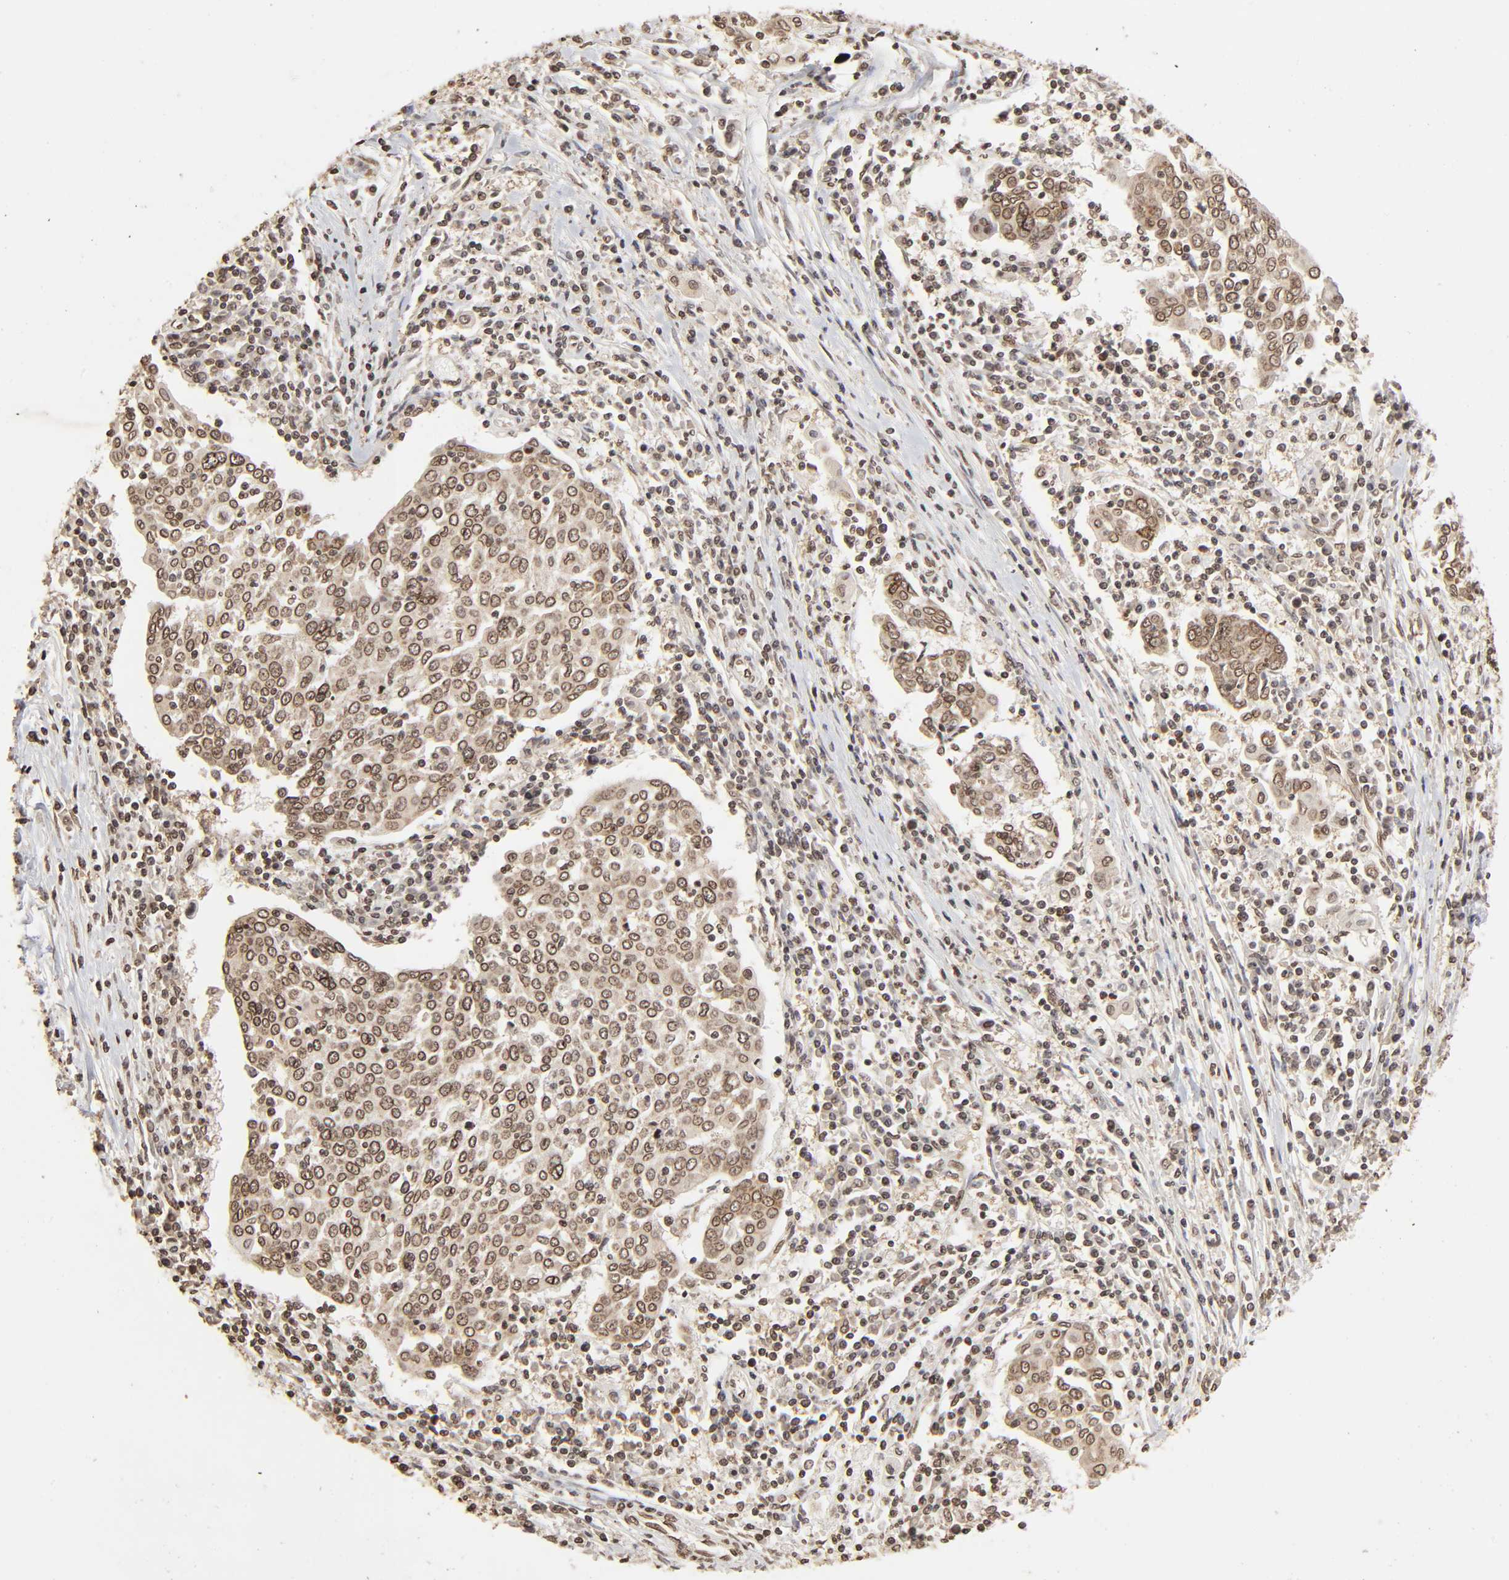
{"staining": {"intensity": "weak", "quantity": ">75%", "location": "cytoplasmic/membranous,nuclear"}, "tissue": "cervical cancer", "cell_type": "Tumor cells", "image_type": "cancer", "snomed": [{"axis": "morphology", "description": "Squamous cell carcinoma, NOS"}, {"axis": "topography", "description": "Cervix"}], "caption": "DAB immunohistochemical staining of cervical cancer (squamous cell carcinoma) demonstrates weak cytoplasmic/membranous and nuclear protein positivity in about >75% of tumor cells. The staining is performed using DAB (3,3'-diaminobenzidine) brown chromogen to label protein expression. The nuclei are counter-stained blue using hematoxylin.", "gene": "MLLT6", "patient": {"sex": "female", "age": 40}}